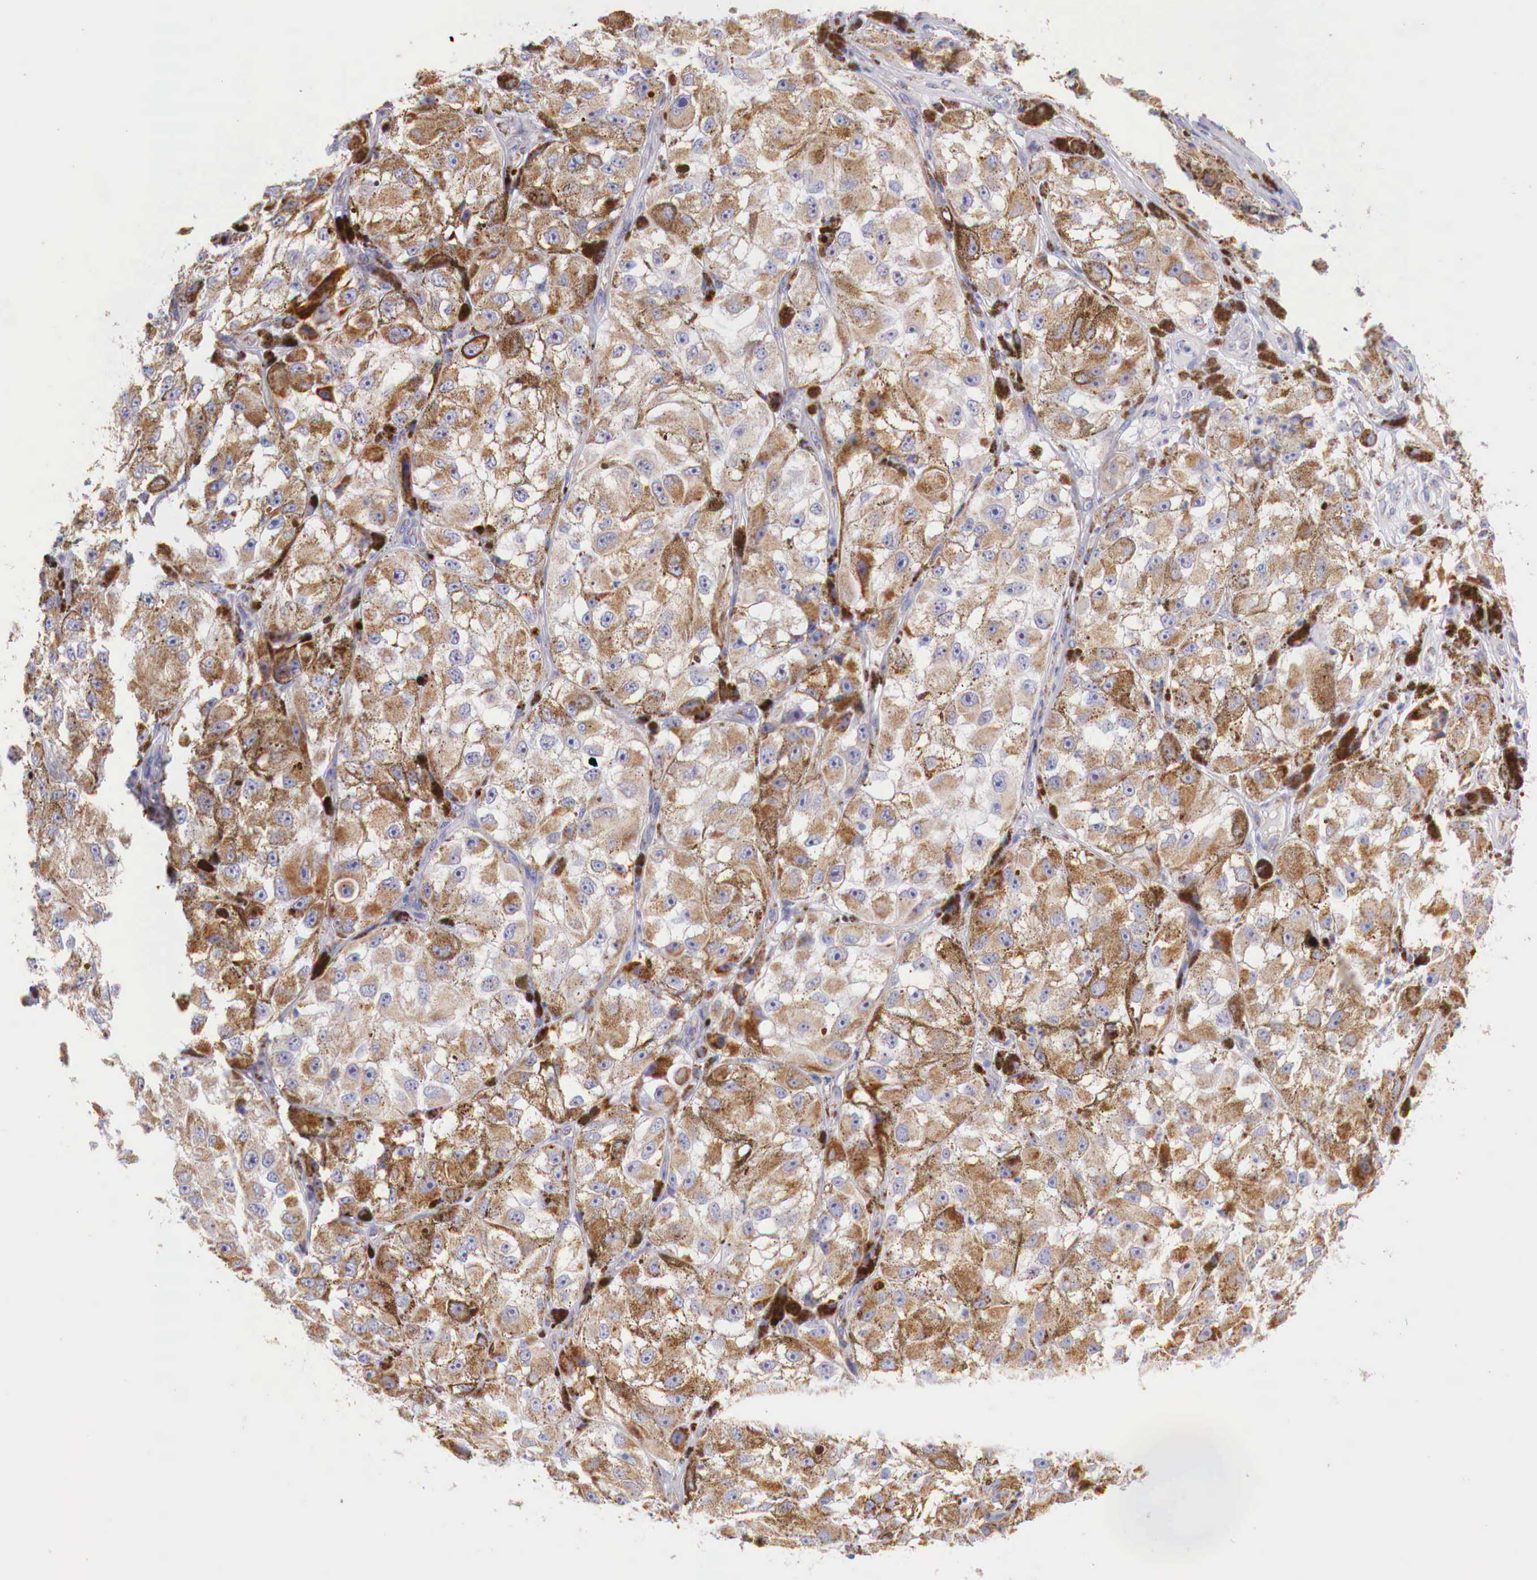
{"staining": {"intensity": "moderate", "quantity": "25%-75%", "location": "cytoplasmic/membranous"}, "tissue": "melanoma", "cell_type": "Tumor cells", "image_type": "cancer", "snomed": [{"axis": "morphology", "description": "Malignant melanoma, NOS"}, {"axis": "topography", "description": "Skin"}], "caption": "Protein expression analysis of human melanoma reveals moderate cytoplasmic/membranous positivity in about 25%-75% of tumor cells. The staining was performed using DAB (3,3'-diaminobenzidine), with brown indicating positive protein expression. Nuclei are stained blue with hematoxylin.", "gene": "IDH3G", "patient": {"sex": "male", "age": 67}}